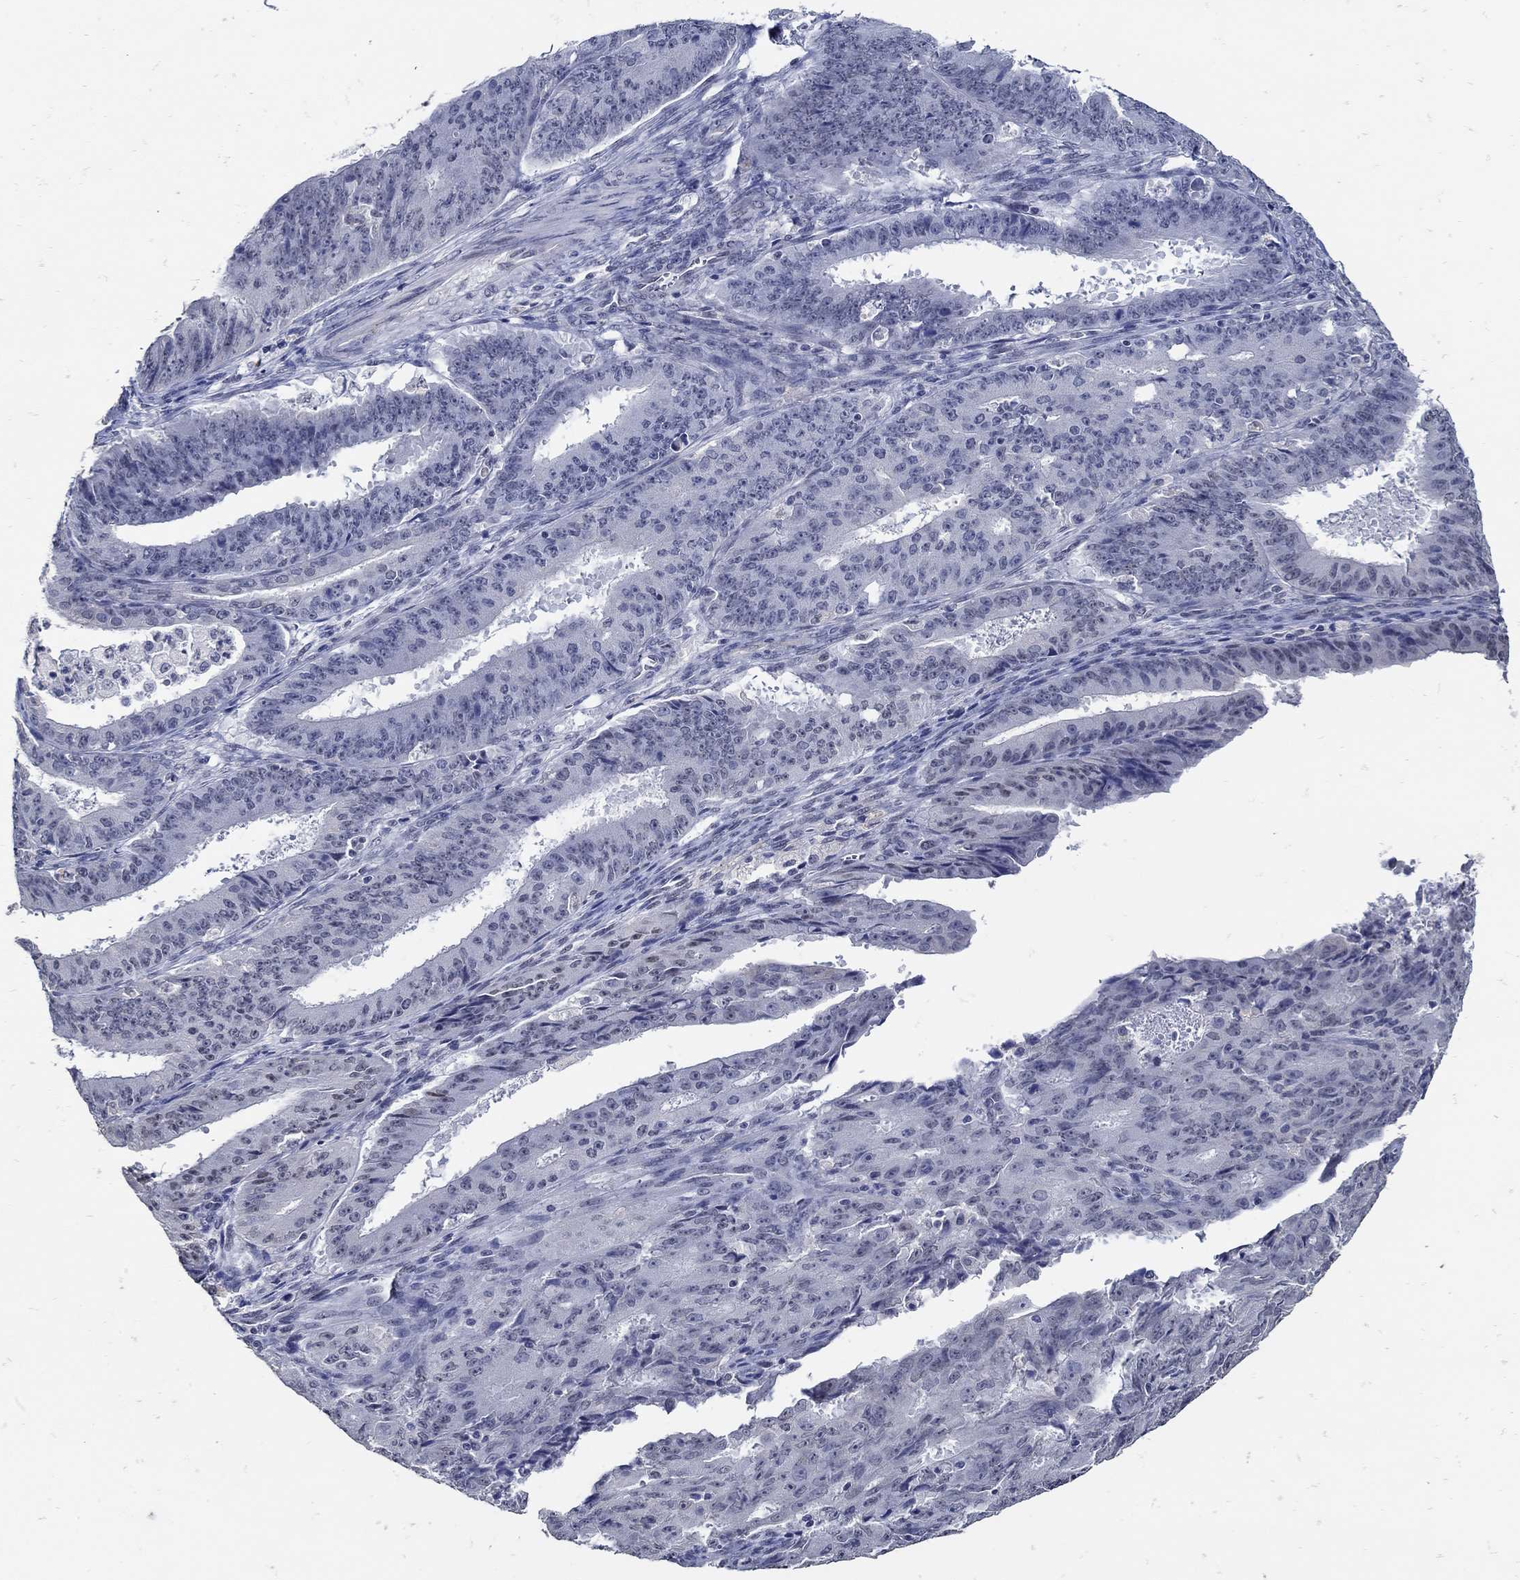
{"staining": {"intensity": "negative", "quantity": "none", "location": "none"}, "tissue": "ovarian cancer", "cell_type": "Tumor cells", "image_type": "cancer", "snomed": [{"axis": "morphology", "description": "Carcinoma, endometroid"}, {"axis": "topography", "description": "Ovary"}], "caption": "Immunohistochemistry (IHC) of human endometroid carcinoma (ovarian) displays no positivity in tumor cells.", "gene": "KCNN3", "patient": {"sex": "female", "age": 42}}